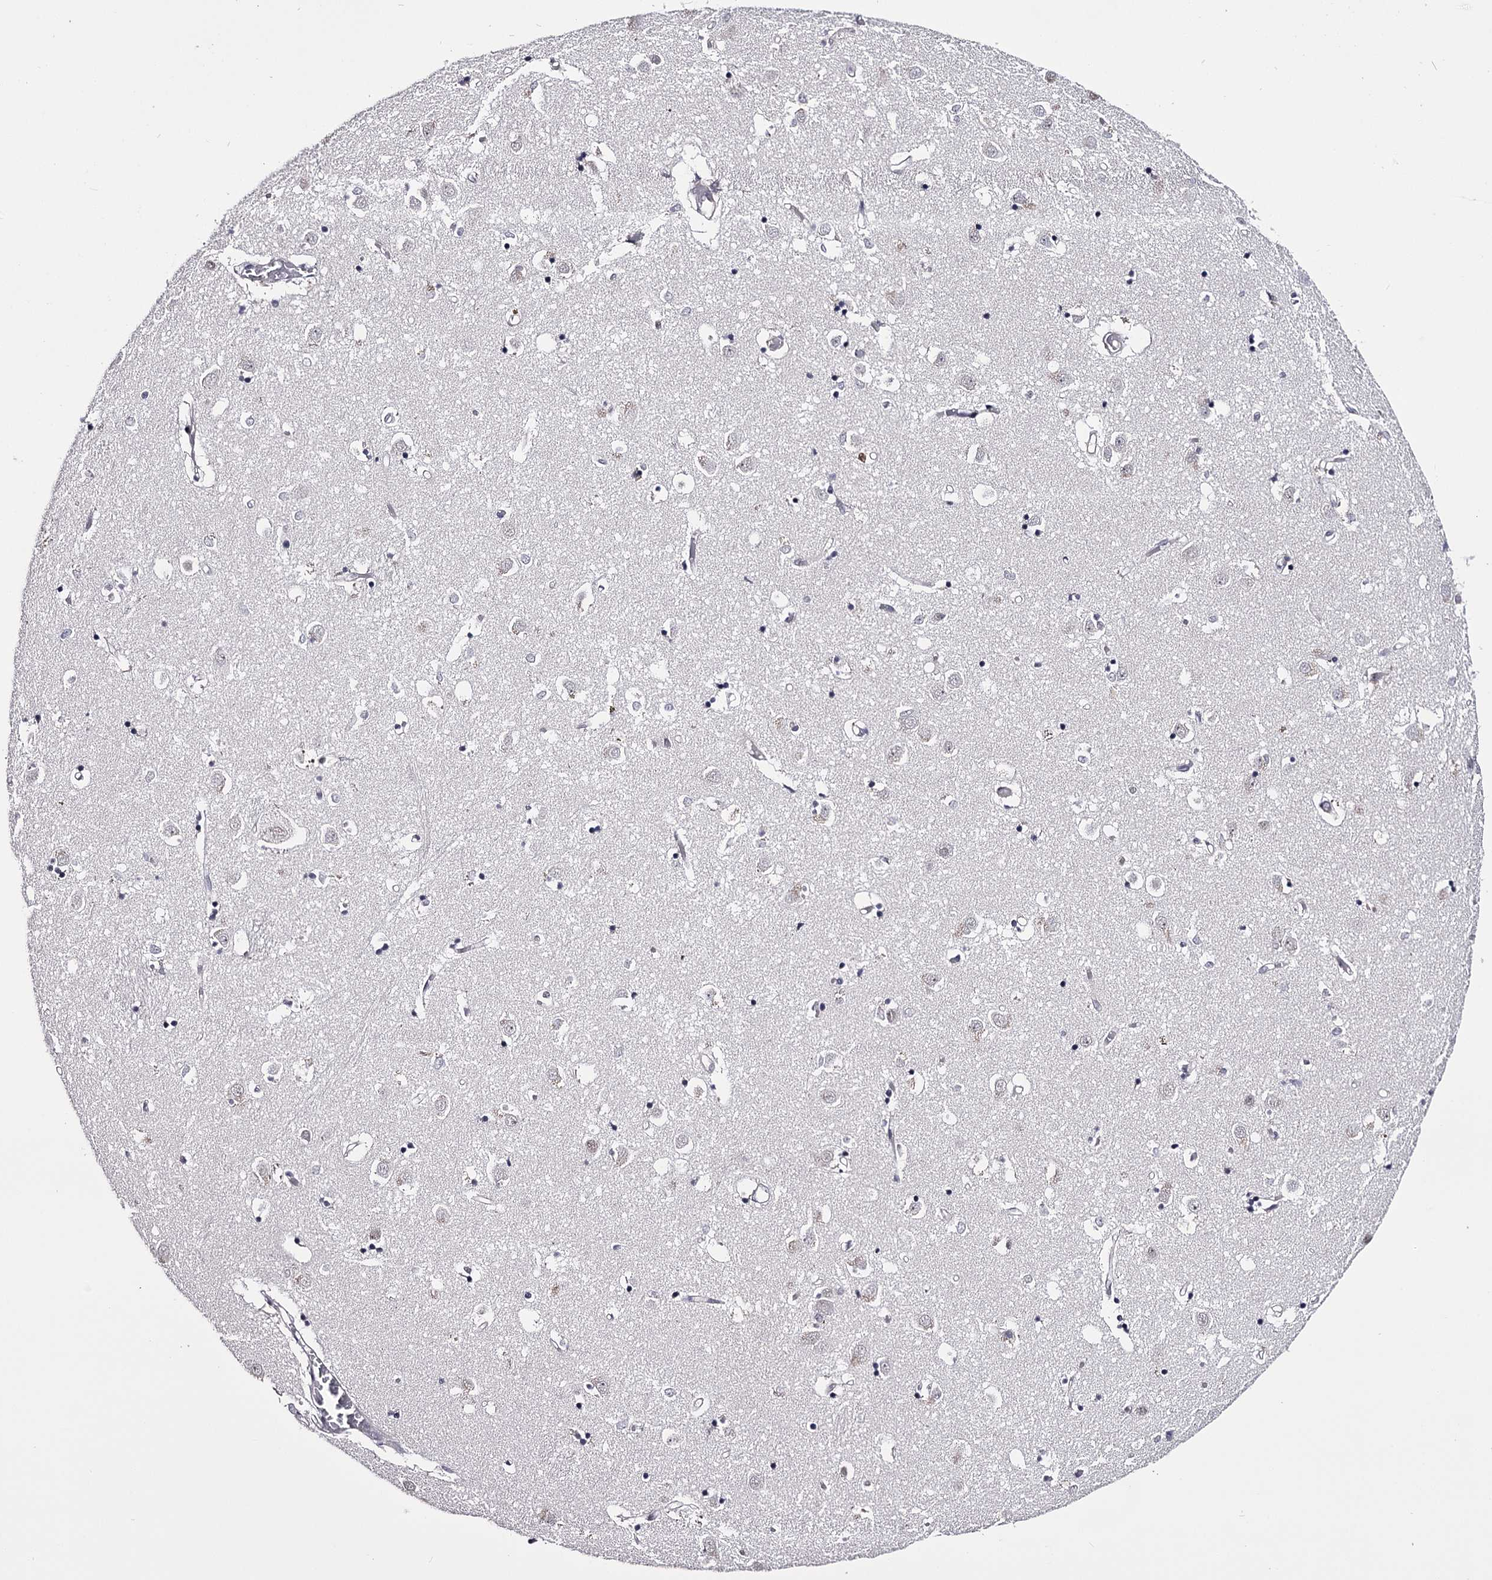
{"staining": {"intensity": "weak", "quantity": "<25%", "location": "cytoplasmic/membranous,nuclear"}, "tissue": "caudate", "cell_type": "Glial cells", "image_type": "normal", "snomed": [{"axis": "morphology", "description": "Normal tissue, NOS"}, {"axis": "topography", "description": "Lateral ventricle wall"}], "caption": "Immunohistochemistry micrograph of benign caudate stained for a protein (brown), which demonstrates no expression in glial cells. Brightfield microscopy of immunohistochemistry (IHC) stained with DAB (3,3'-diaminobenzidine) (brown) and hematoxylin (blue), captured at high magnification.", "gene": "OVOL2", "patient": {"sex": "male", "age": 70}}